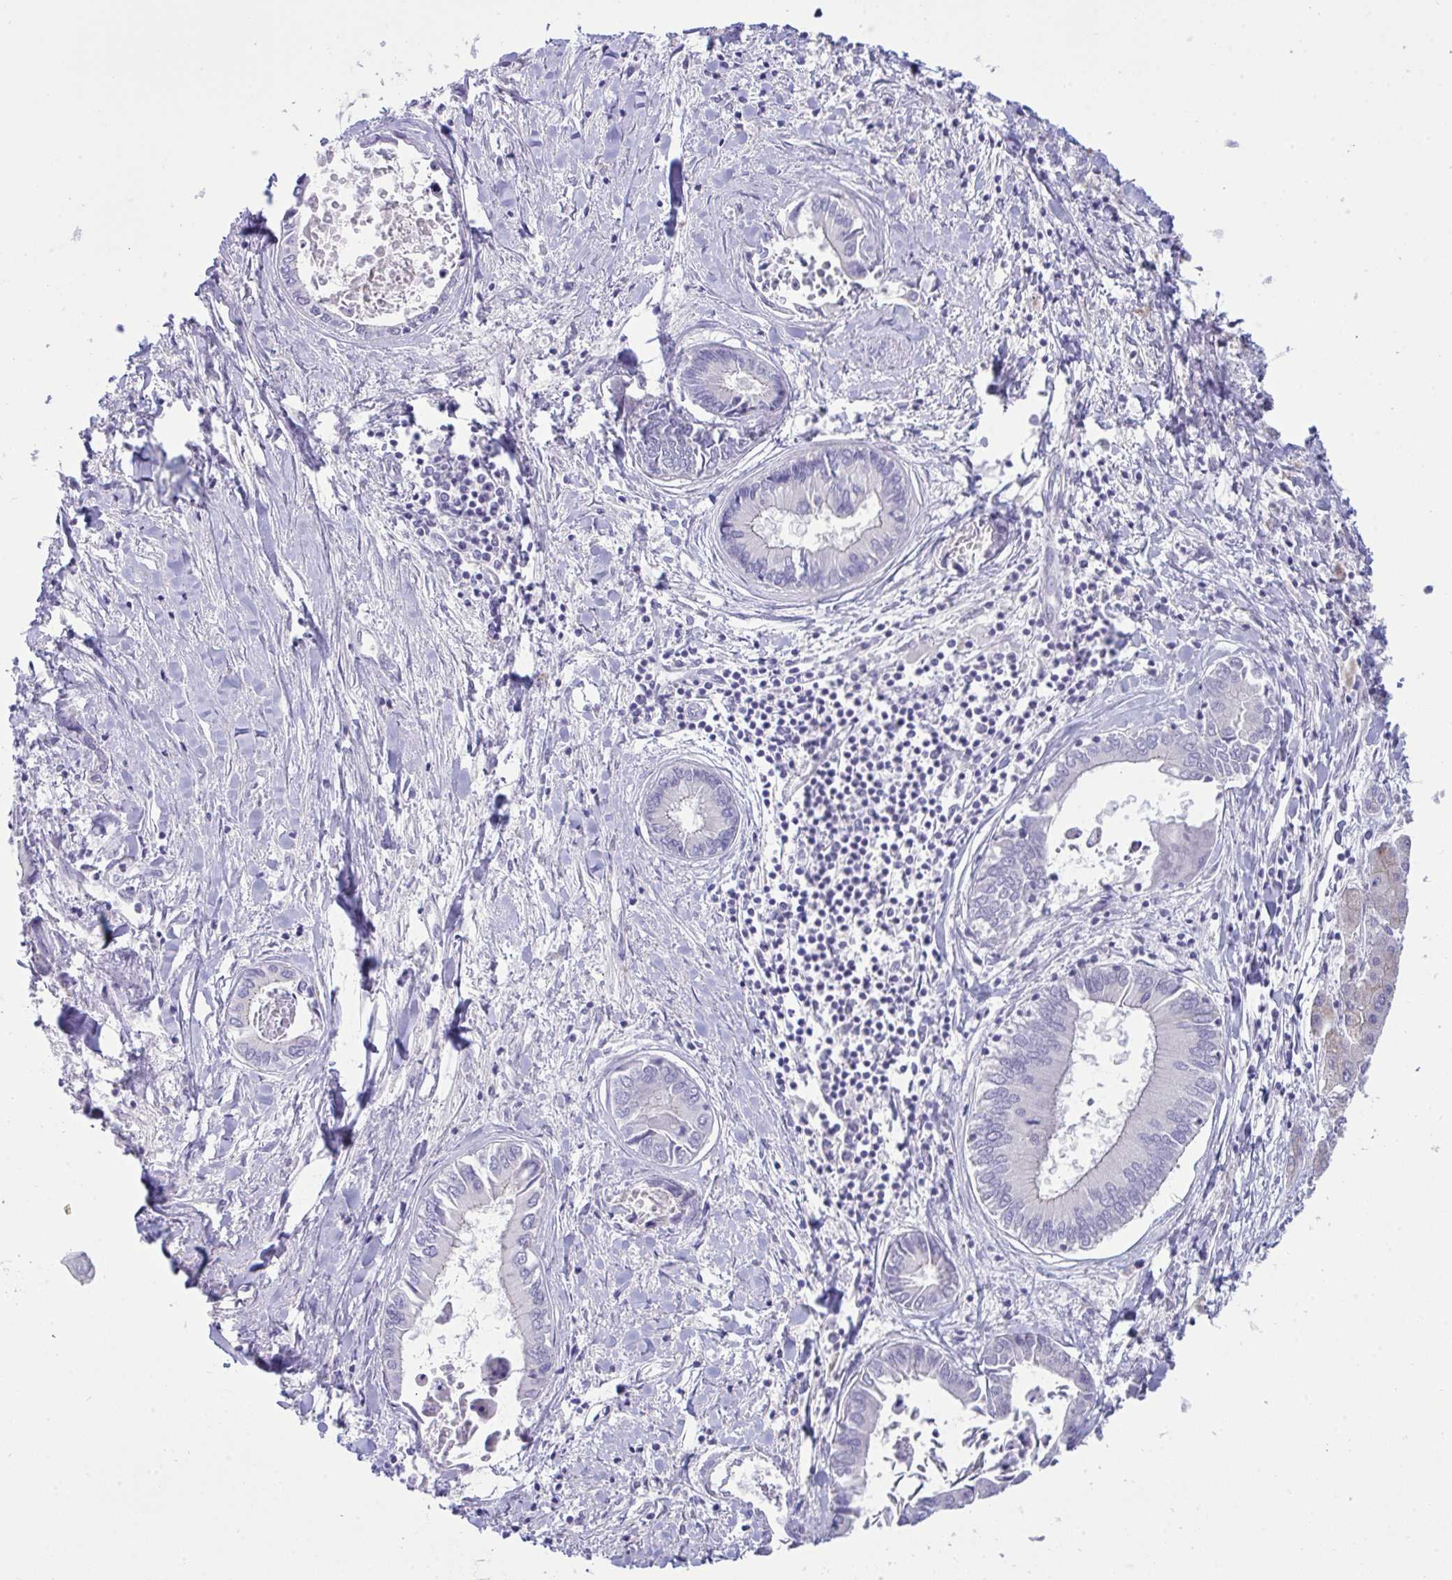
{"staining": {"intensity": "weak", "quantity": "<25%", "location": "cytoplasmic/membranous"}, "tissue": "liver cancer", "cell_type": "Tumor cells", "image_type": "cancer", "snomed": [{"axis": "morphology", "description": "Cholangiocarcinoma"}, {"axis": "topography", "description": "Liver"}], "caption": "Tumor cells show no significant positivity in liver cholangiocarcinoma.", "gene": "GLB1L2", "patient": {"sex": "male", "age": 66}}